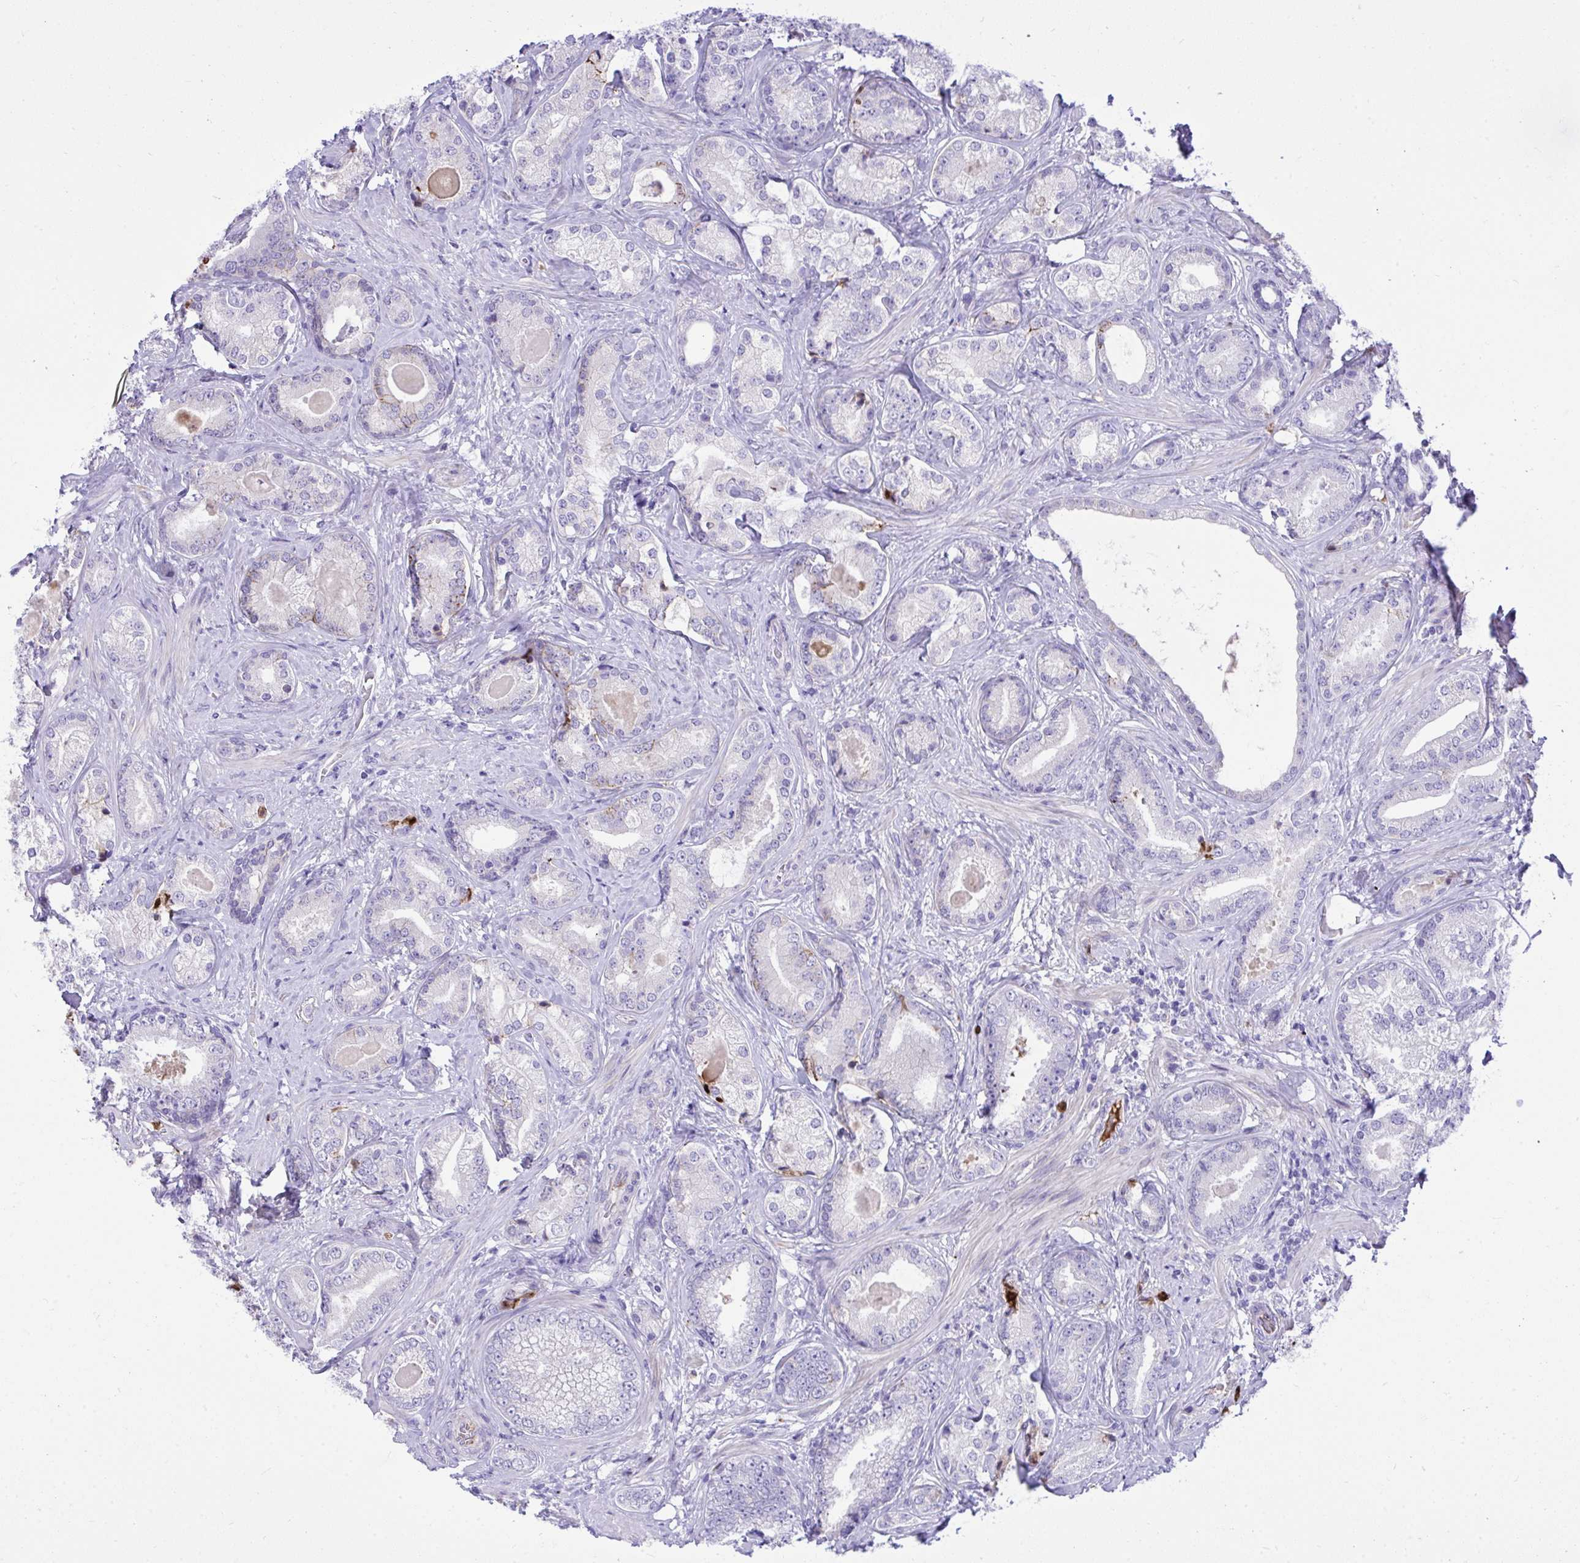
{"staining": {"intensity": "negative", "quantity": "none", "location": "none"}, "tissue": "prostate cancer", "cell_type": "Tumor cells", "image_type": "cancer", "snomed": [{"axis": "morphology", "description": "Adenocarcinoma, High grade"}, {"axis": "topography", "description": "Prostate"}], "caption": "High power microscopy micrograph of an IHC histopathology image of prostate cancer (high-grade adenocarcinoma), revealing no significant positivity in tumor cells.", "gene": "HRG", "patient": {"sex": "male", "age": 62}}